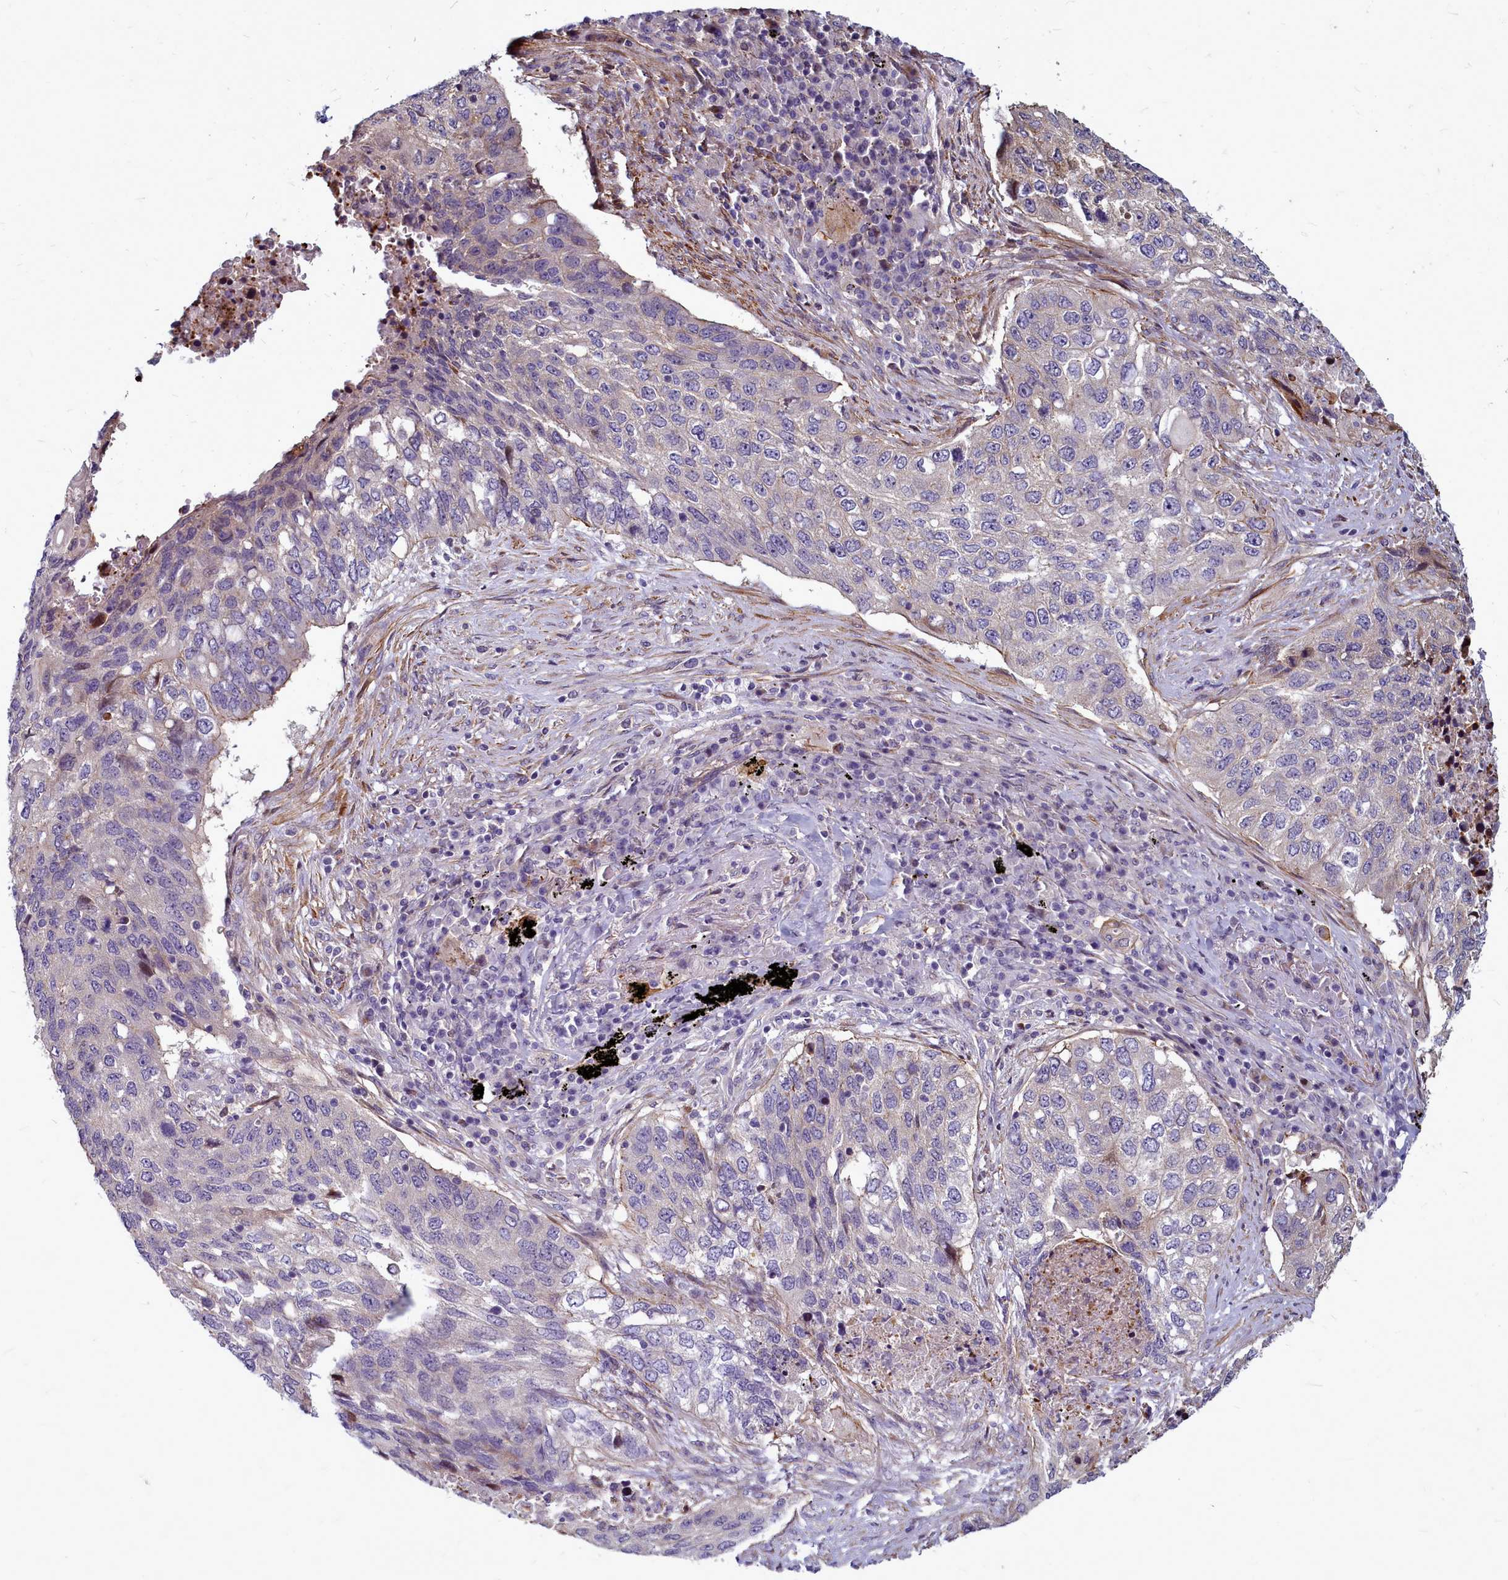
{"staining": {"intensity": "negative", "quantity": "none", "location": "none"}, "tissue": "lung cancer", "cell_type": "Tumor cells", "image_type": "cancer", "snomed": [{"axis": "morphology", "description": "Squamous cell carcinoma, NOS"}, {"axis": "topography", "description": "Lung"}], "caption": "Immunohistochemical staining of lung squamous cell carcinoma displays no significant positivity in tumor cells.", "gene": "TTC5", "patient": {"sex": "female", "age": 63}}